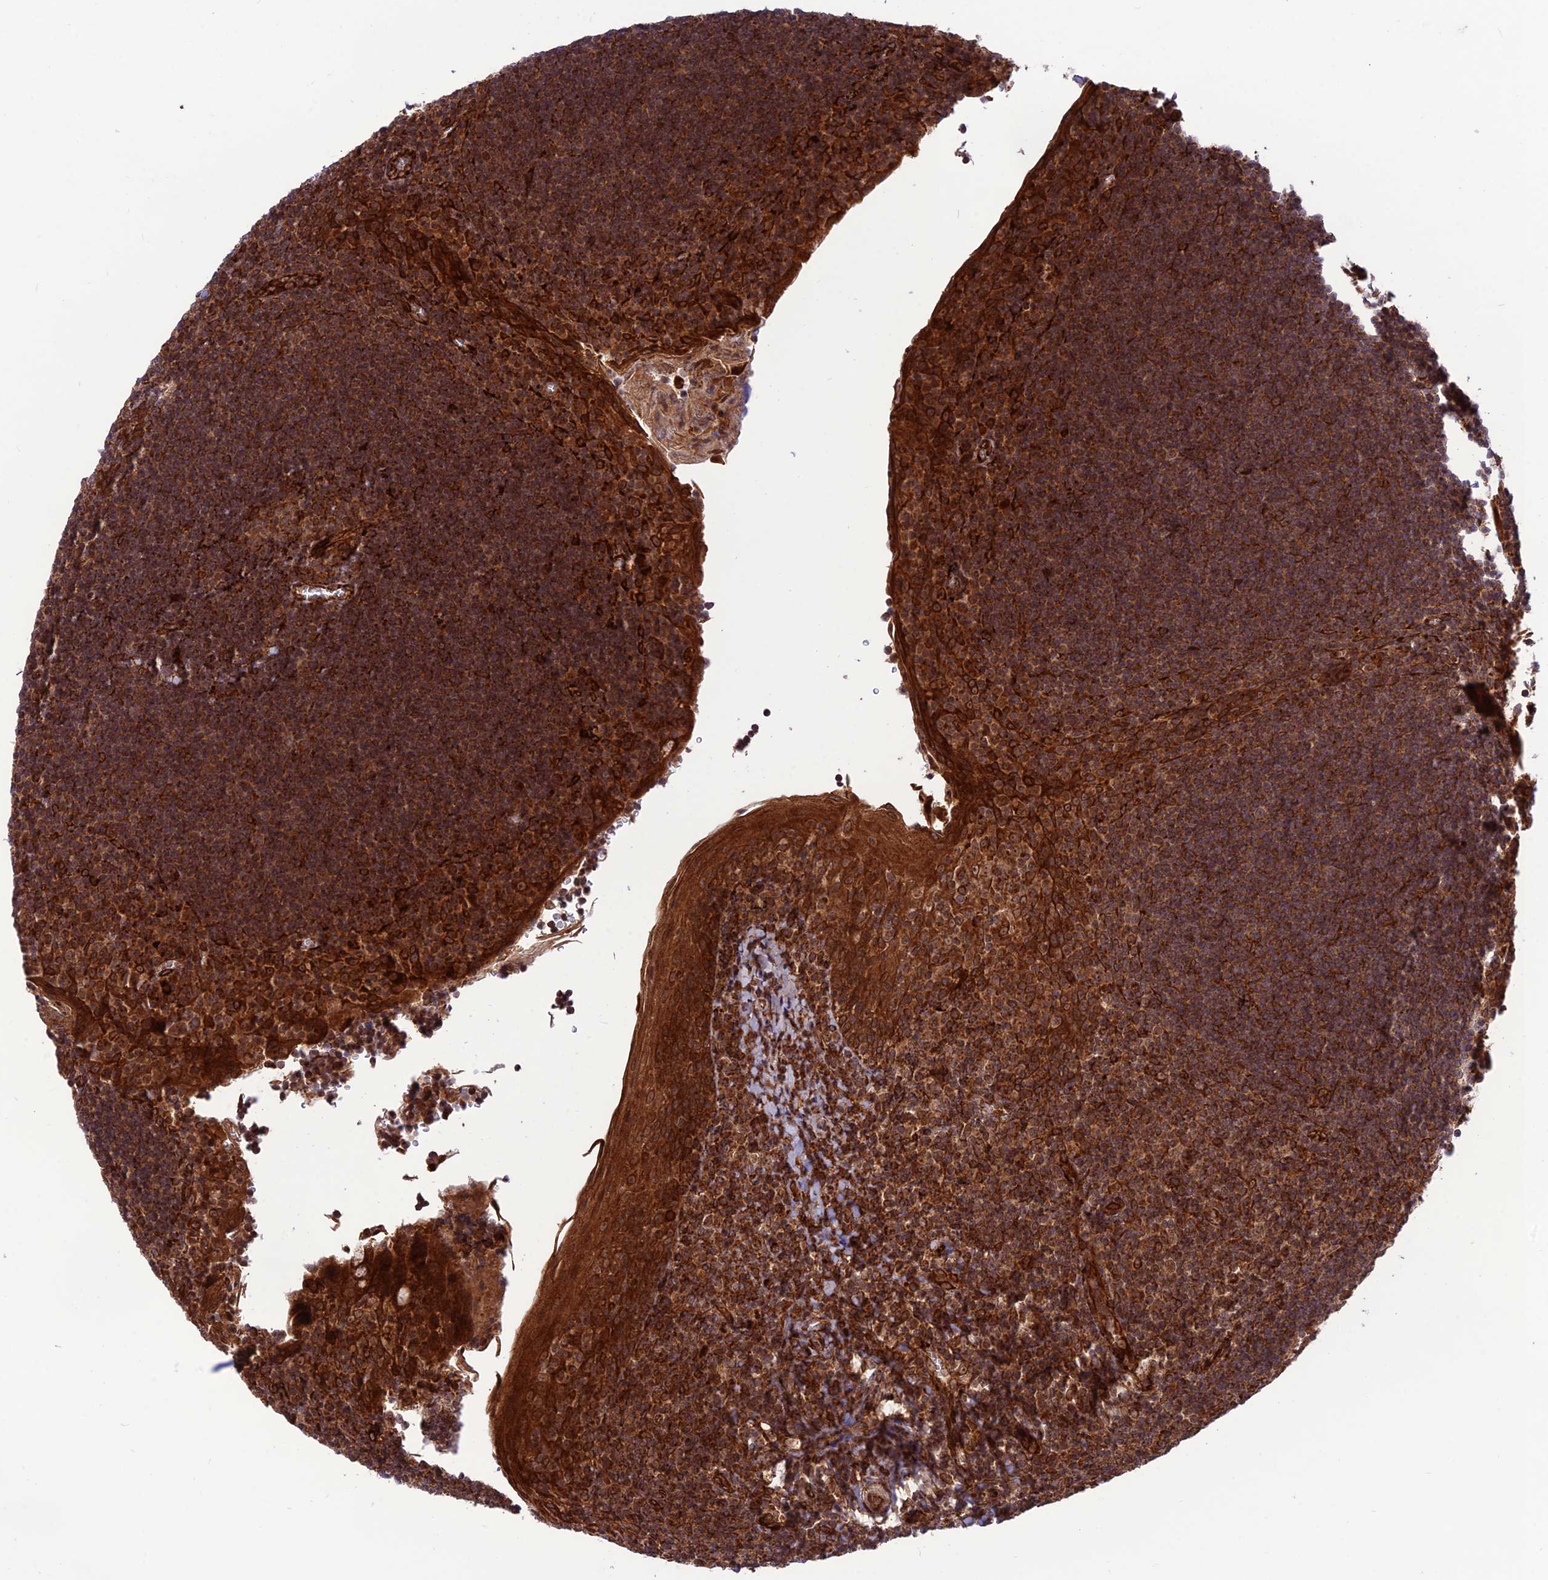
{"staining": {"intensity": "strong", "quantity": ">75%", "location": "cytoplasmic/membranous"}, "tissue": "tonsil", "cell_type": "Germinal center cells", "image_type": "normal", "snomed": [{"axis": "morphology", "description": "Normal tissue, NOS"}, {"axis": "topography", "description": "Tonsil"}], "caption": "Immunohistochemistry of unremarkable tonsil reveals high levels of strong cytoplasmic/membranous staining in approximately >75% of germinal center cells. (IHC, brightfield microscopy, high magnification).", "gene": "CRTAP", "patient": {"sex": "male", "age": 27}}